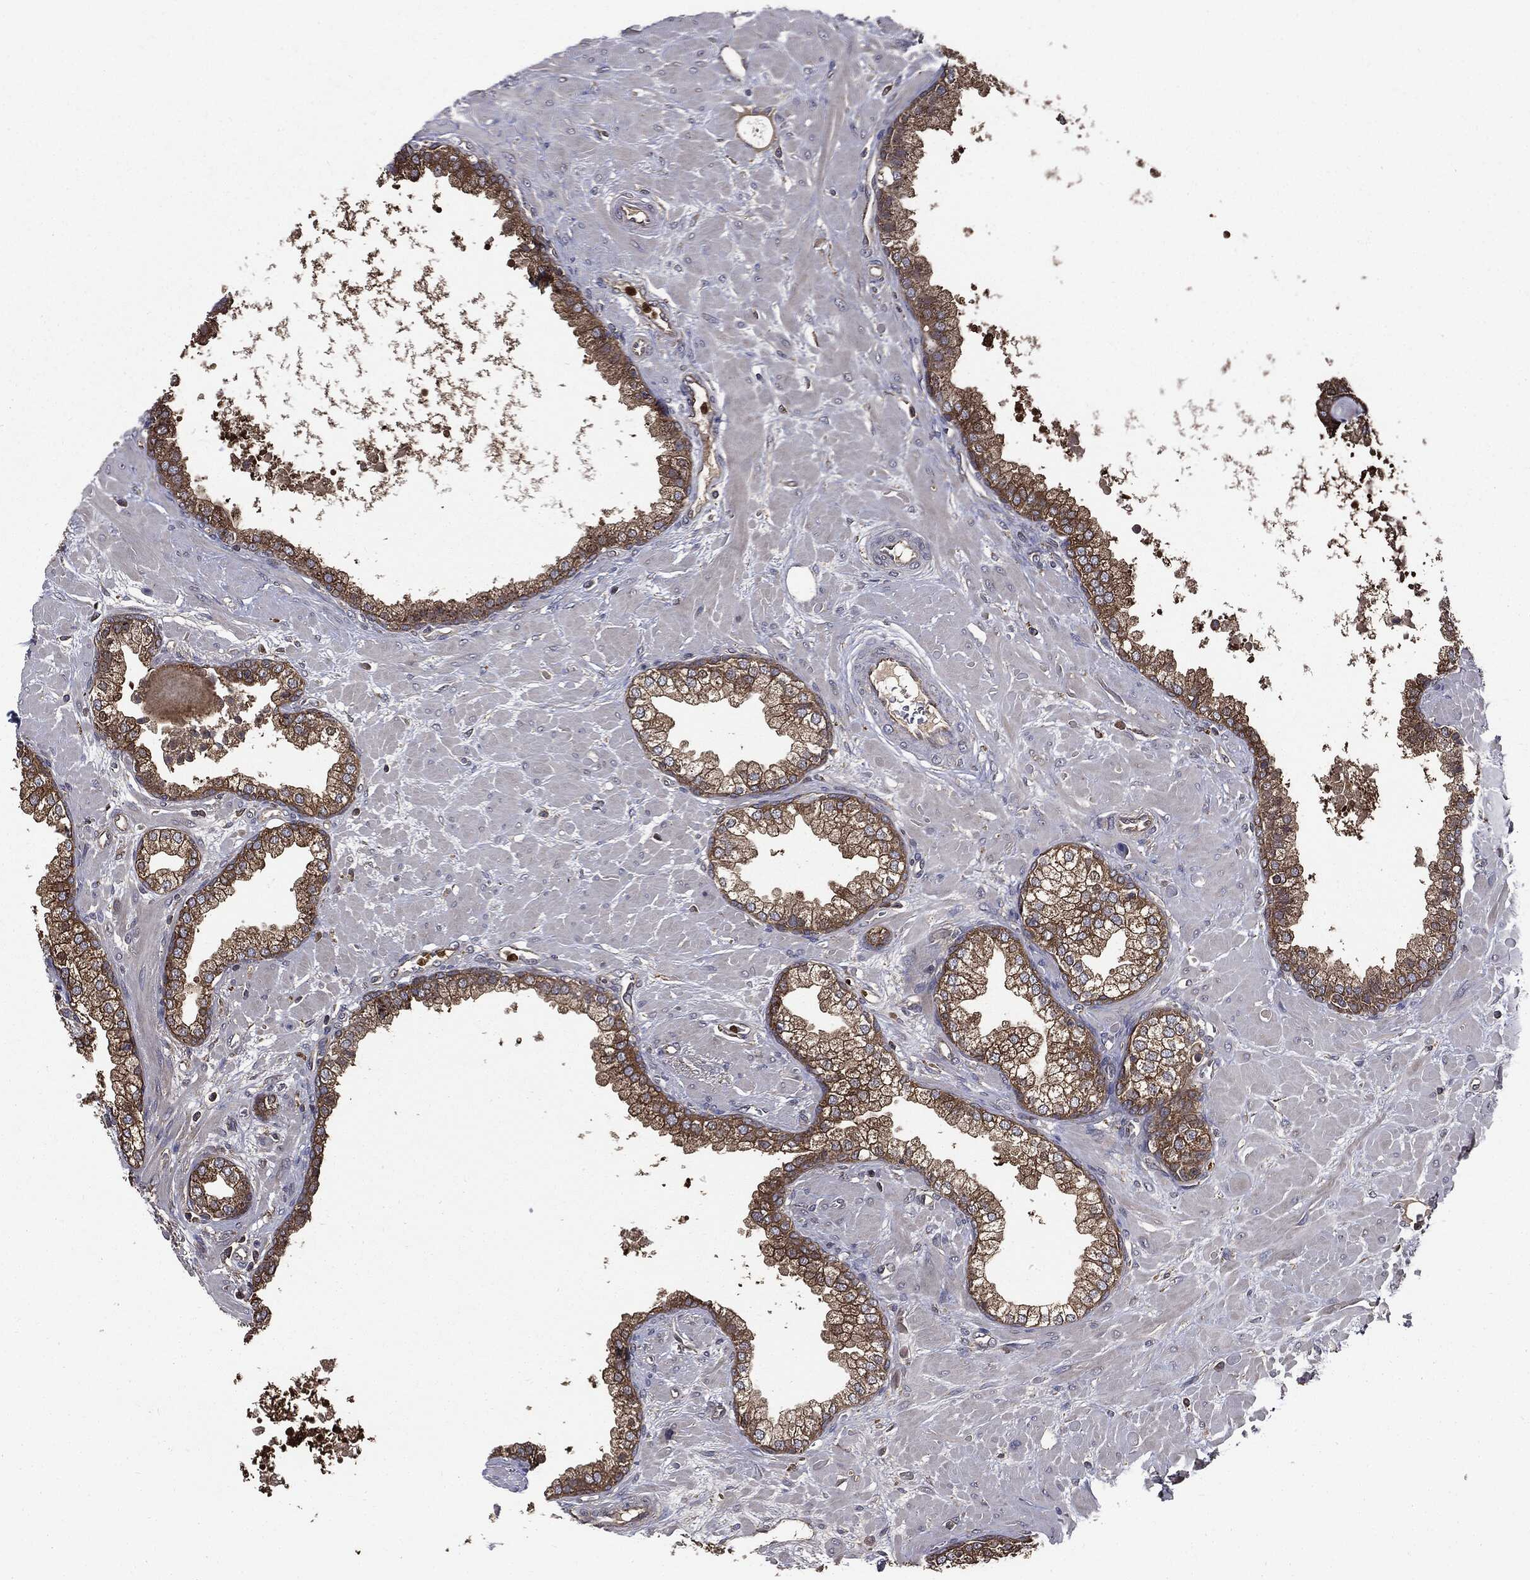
{"staining": {"intensity": "moderate", "quantity": "25%-75%", "location": "cytoplasmic/membranous"}, "tissue": "prostate", "cell_type": "Glandular cells", "image_type": "normal", "snomed": [{"axis": "morphology", "description": "Normal tissue, NOS"}, {"axis": "topography", "description": "Prostate"}], "caption": "DAB (3,3'-diaminobenzidine) immunohistochemical staining of benign human prostate reveals moderate cytoplasmic/membranous protein staining in about 25%-75% of glandular cells.", "gene": "PDCD6IP", "patient": {"sex": "male", "age": 63}}